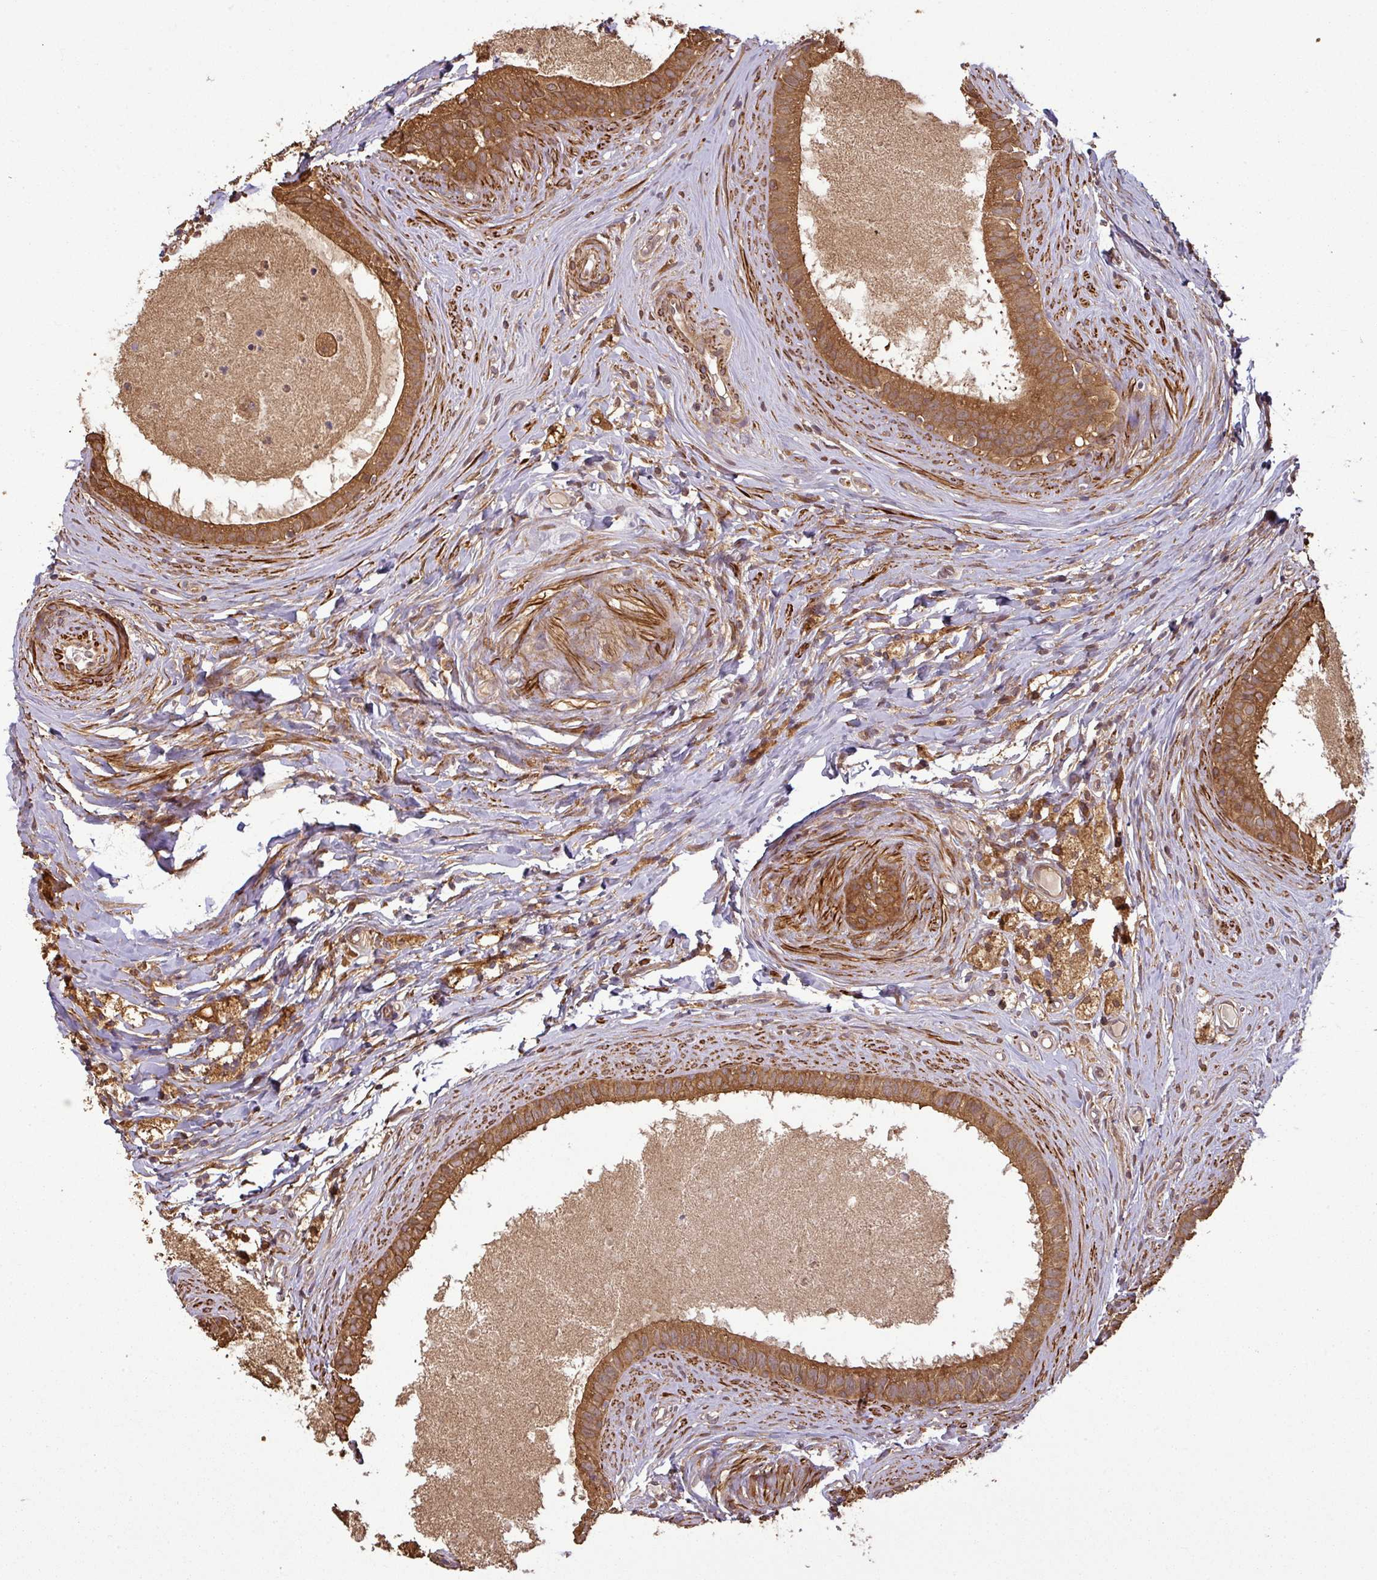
{"staining": {"intensity": "moderate", "quantity": ">75%", "location": "cytoplasmic/membranous"}, "tissue": "epididymis", "cell_type": "Glandular cells", "image_type": "normal", "snomed": [{"axis": "morphology", "description": "Normal tissue, NOS"}, {"axis": "topography", "description": "Epididymis"}], "caption": "Moderate cytoplasmic/membranous staining for a protein is appreciated in approximately >75% of glandular cells of benign epididymis using immunohistochemistry (IHC).", "gene": "MAP3K6", "patient": {"sex": "male", "age": 80}}